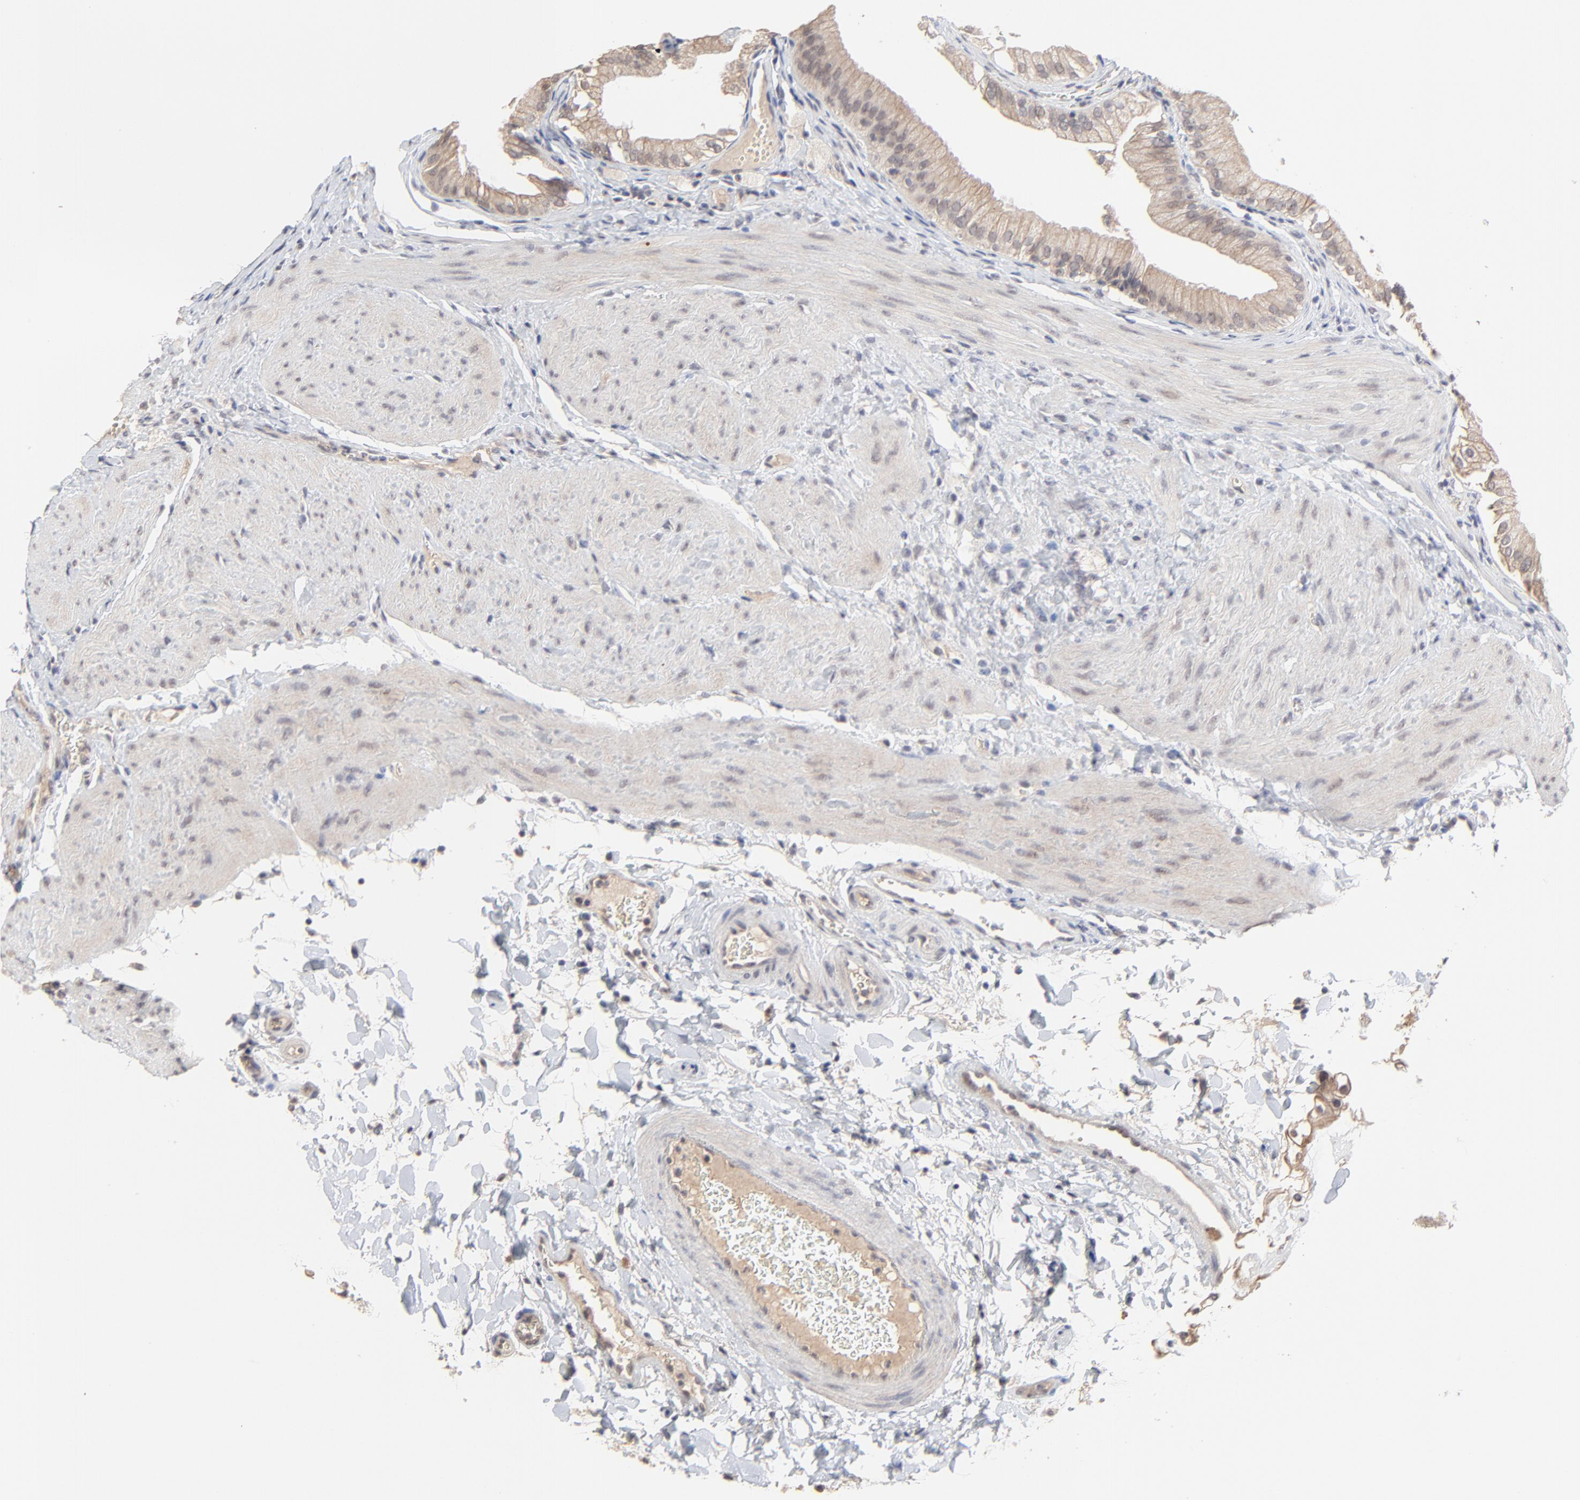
{"staining": {"intensity": "weak", "quantity": ">75%", "location": "cytoplasmic/membranous"}, "tissue": "gallbladder", "cell_type": "Glandular cells", "image_type": "normal", "snomed": [{"axis": "morphology", "description": "Normal tissue, NOS"}, {"axis": "topography", "description": "Gallbladder"}], "caption": "IHC staining of benign gallbladder, which shows low levels of weak cytoplasmic/membranous positivity in about >75% of glandular cells indicating weak cytoplasmic/membranous protein expression. The staining was performed using DAB (brown) for protein detection and nuclei were counterstained in hematoxylin (blue).", "gene": "FAM199X", "patient": {"sex": "female", "age": 24}}